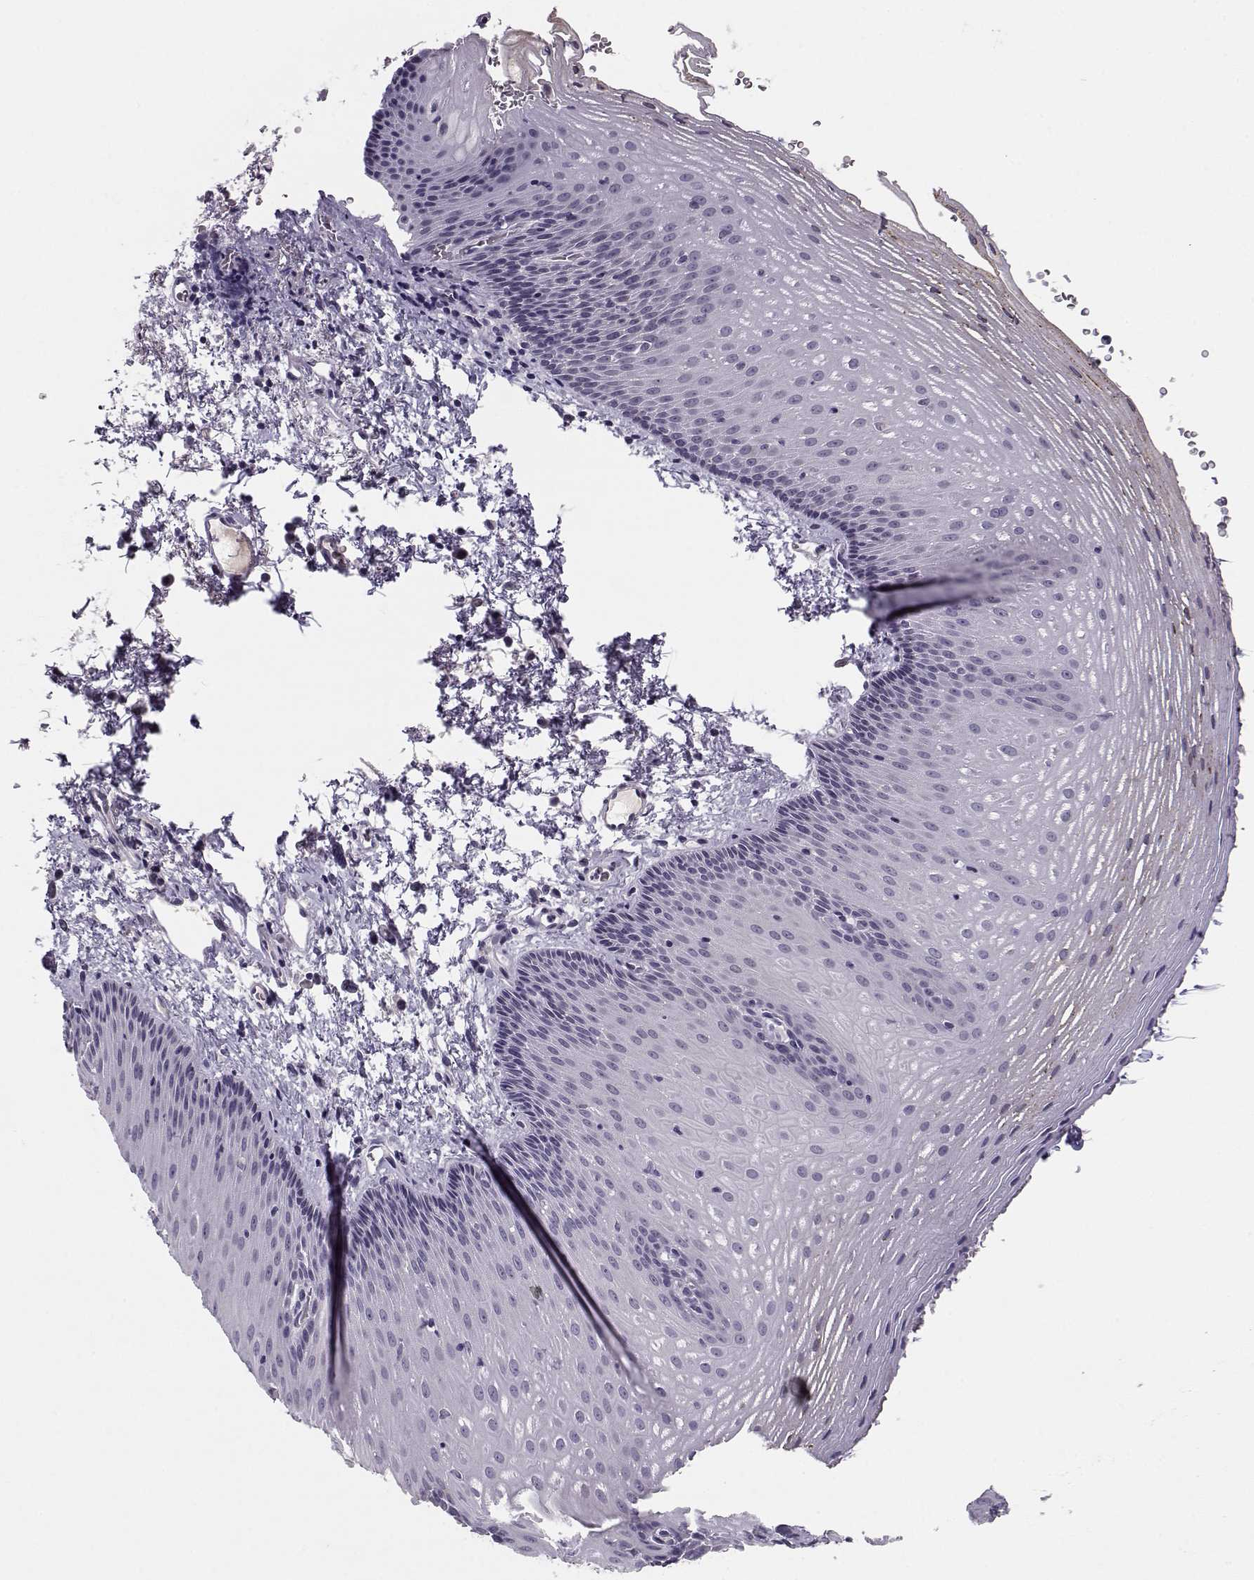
{"staining": {"intensity": "negative", "quantity": "none", "location": "none"}, "tissue": "esophagus", "cell_type": "Squamous epithelial cells", "image_type": "normal", "snomed": [{"axis": "morphology", "description": "Normal tissue, NOS"}, {"axis": "topography", "description": "Esophagus"}], "caption": "This micrograph is of normal esophagus stained with immunohistochemistry (IHC) to label a protein in brown with the nuclei are counter-stained blue. There is no expression in squamous epithelial cells. Brightfield microscopy of immunohistochemistry stained with DAB (3,3'-diaminobenzidine) (brown) and hematoxylin (blue), captured at high magnification.", "gene": "C16orf86", "patient": {"sex": "male", "age": 76}}